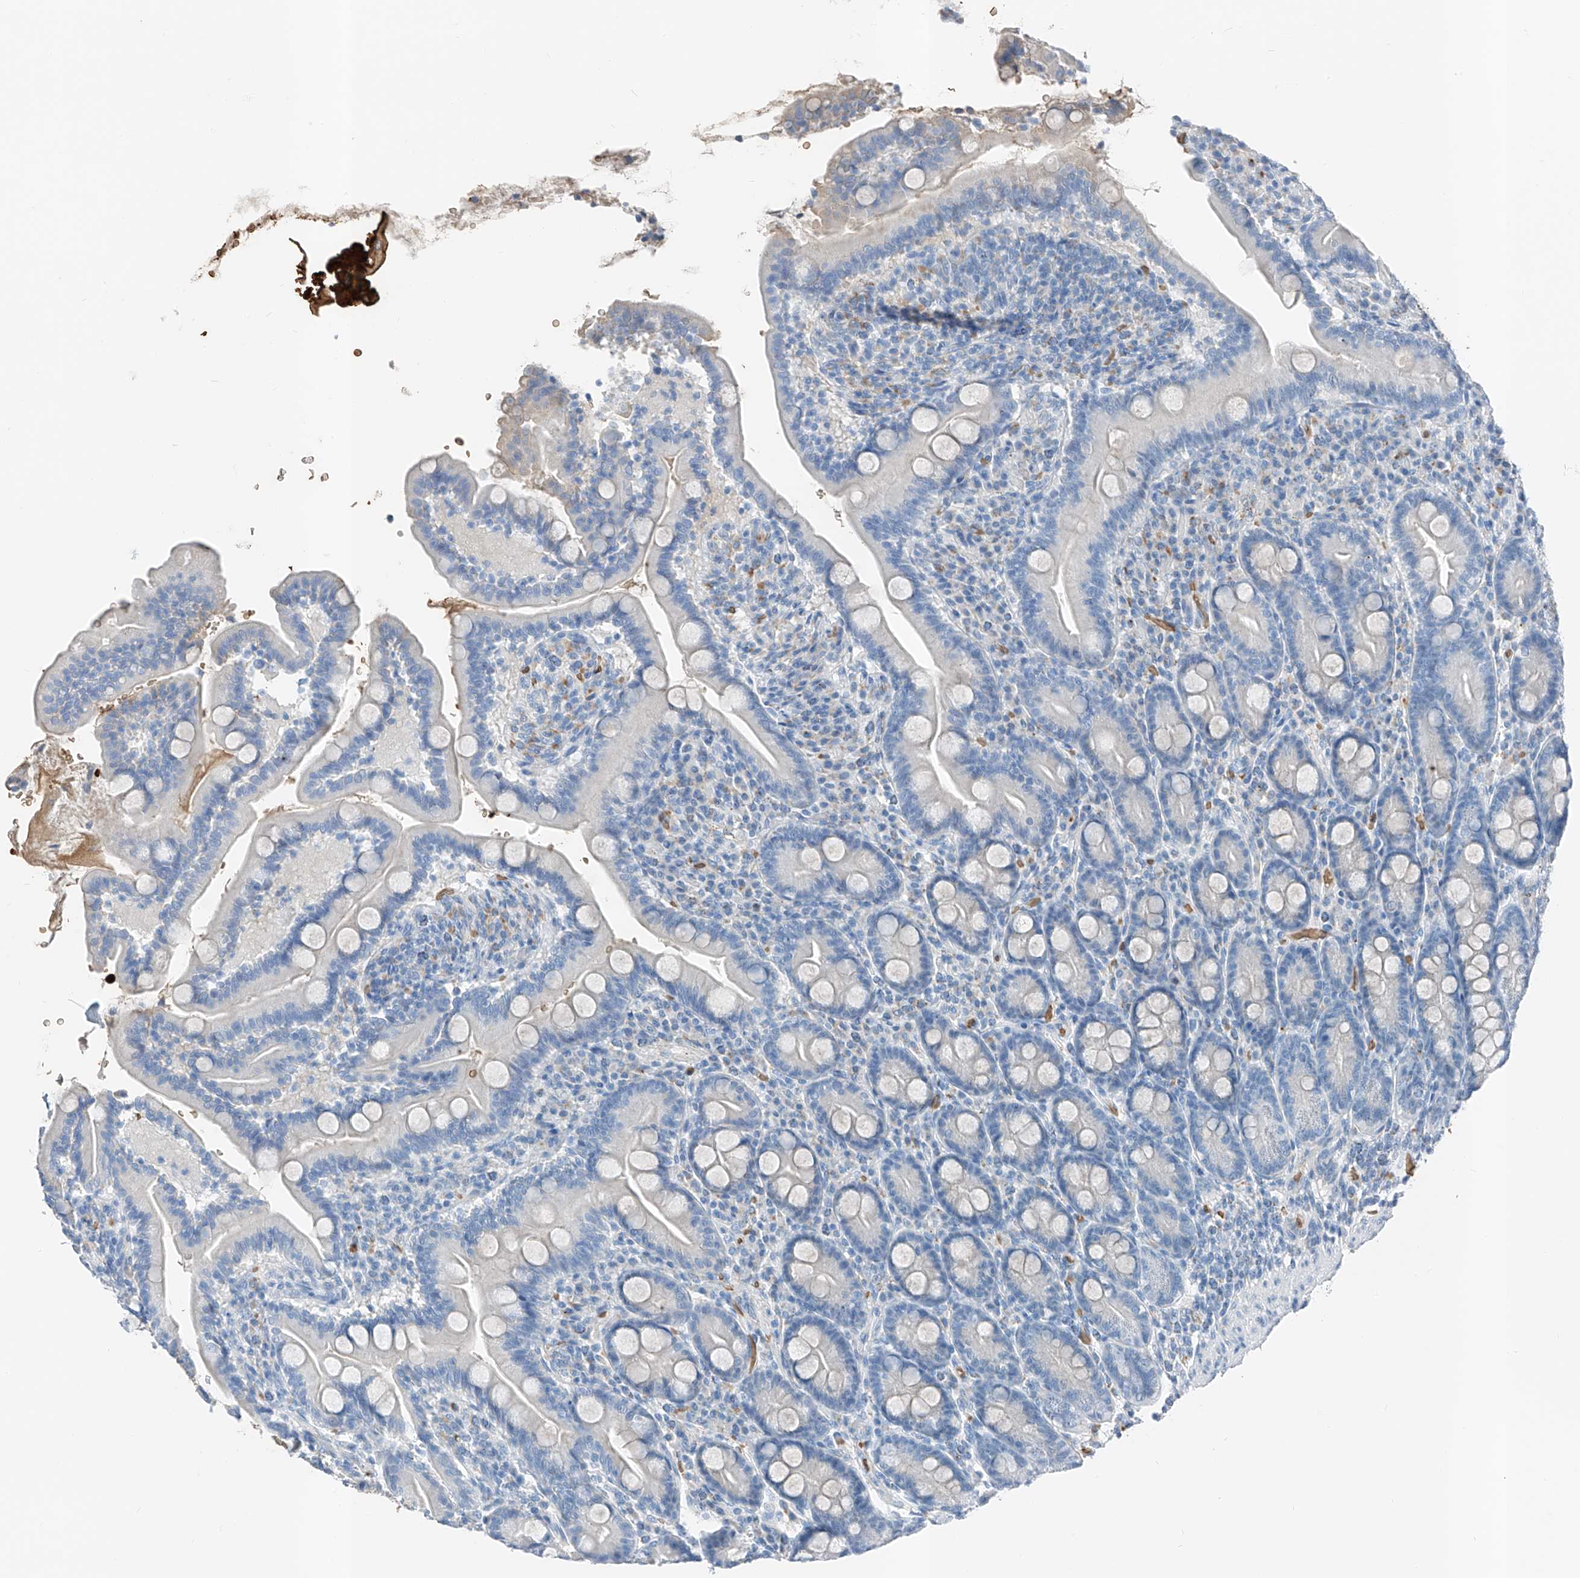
{"staining": {"intensity": "negative", "quantity": "none", "location": "none"}, "tissue": "duodenum", "cell_type": "Glandular cells", "image_type": "normal", "snomed": [{"axis": "morphology", "description": "Normal tissue, NOS"}, {"axis": "topography", "description": "Duodenum"}], "caption": "Immunohistochemistry photomicrograph of benign human duodenum stained for a protein (brown), which displays no staining in glandular cells.", "gene": "PRSS23", "patient": {"sex": "male", "age": 35}}